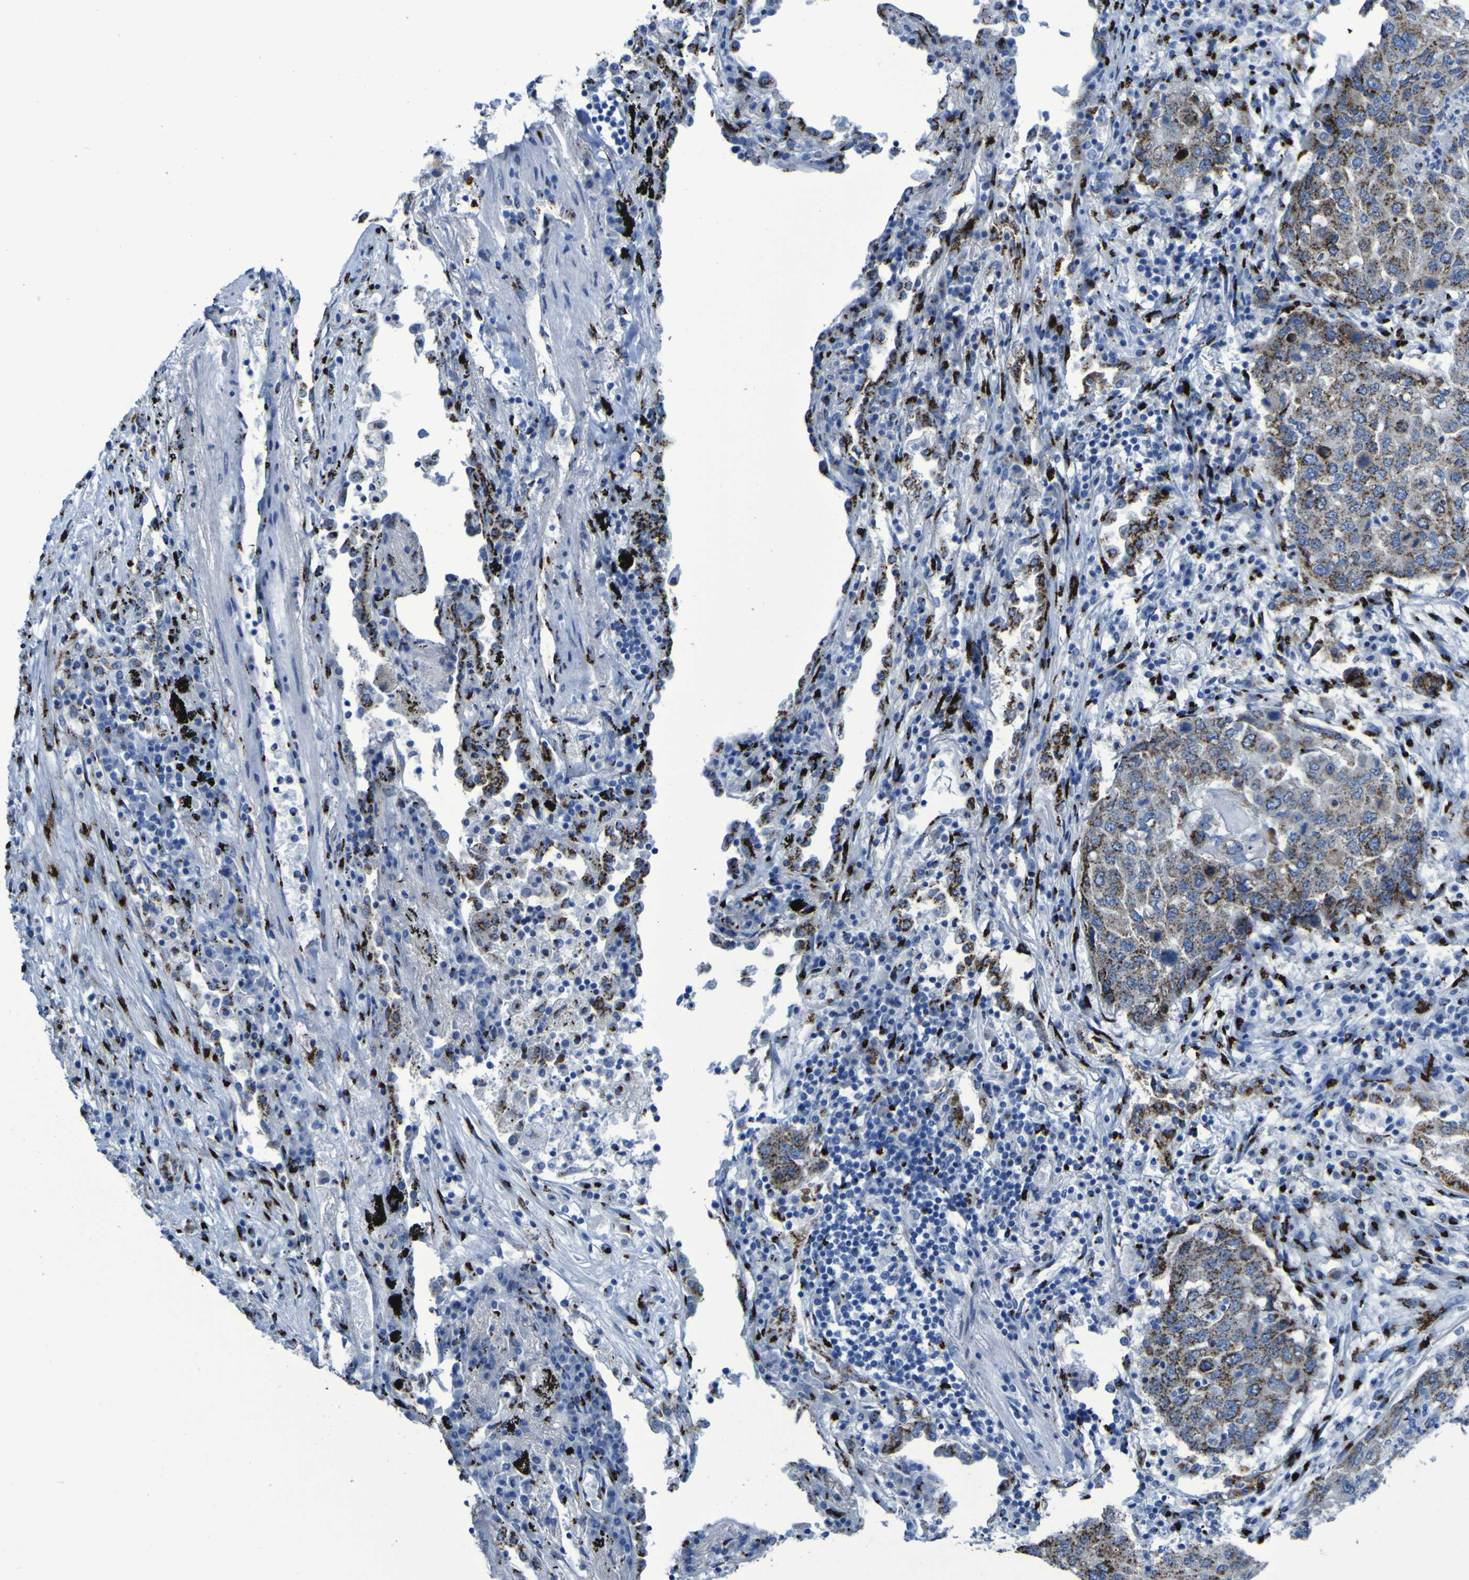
{"staining": {"intensity": "moderate", "quantity": ">75%", "location": "cytoplasmic/membranous"}, "tissue": "lung cancer", "cell_type": "Tumor cells", "image_type": "cancer", "snomed": [{"axis": "morphology", "description": "Squamous cell carcinoma, NOS"}, {"axis": "topography", "description": "Lung"}], "caption": "A high-resolution histopathology image shows immunohistochemistry staining of squamous cell carcinoma (lung), which reveals moderate cytoplasmic/membranous staining in approximately >75% of tumor cells.", "gene": "GOLM1", "patient": {"sex": "female", "age": 63}}